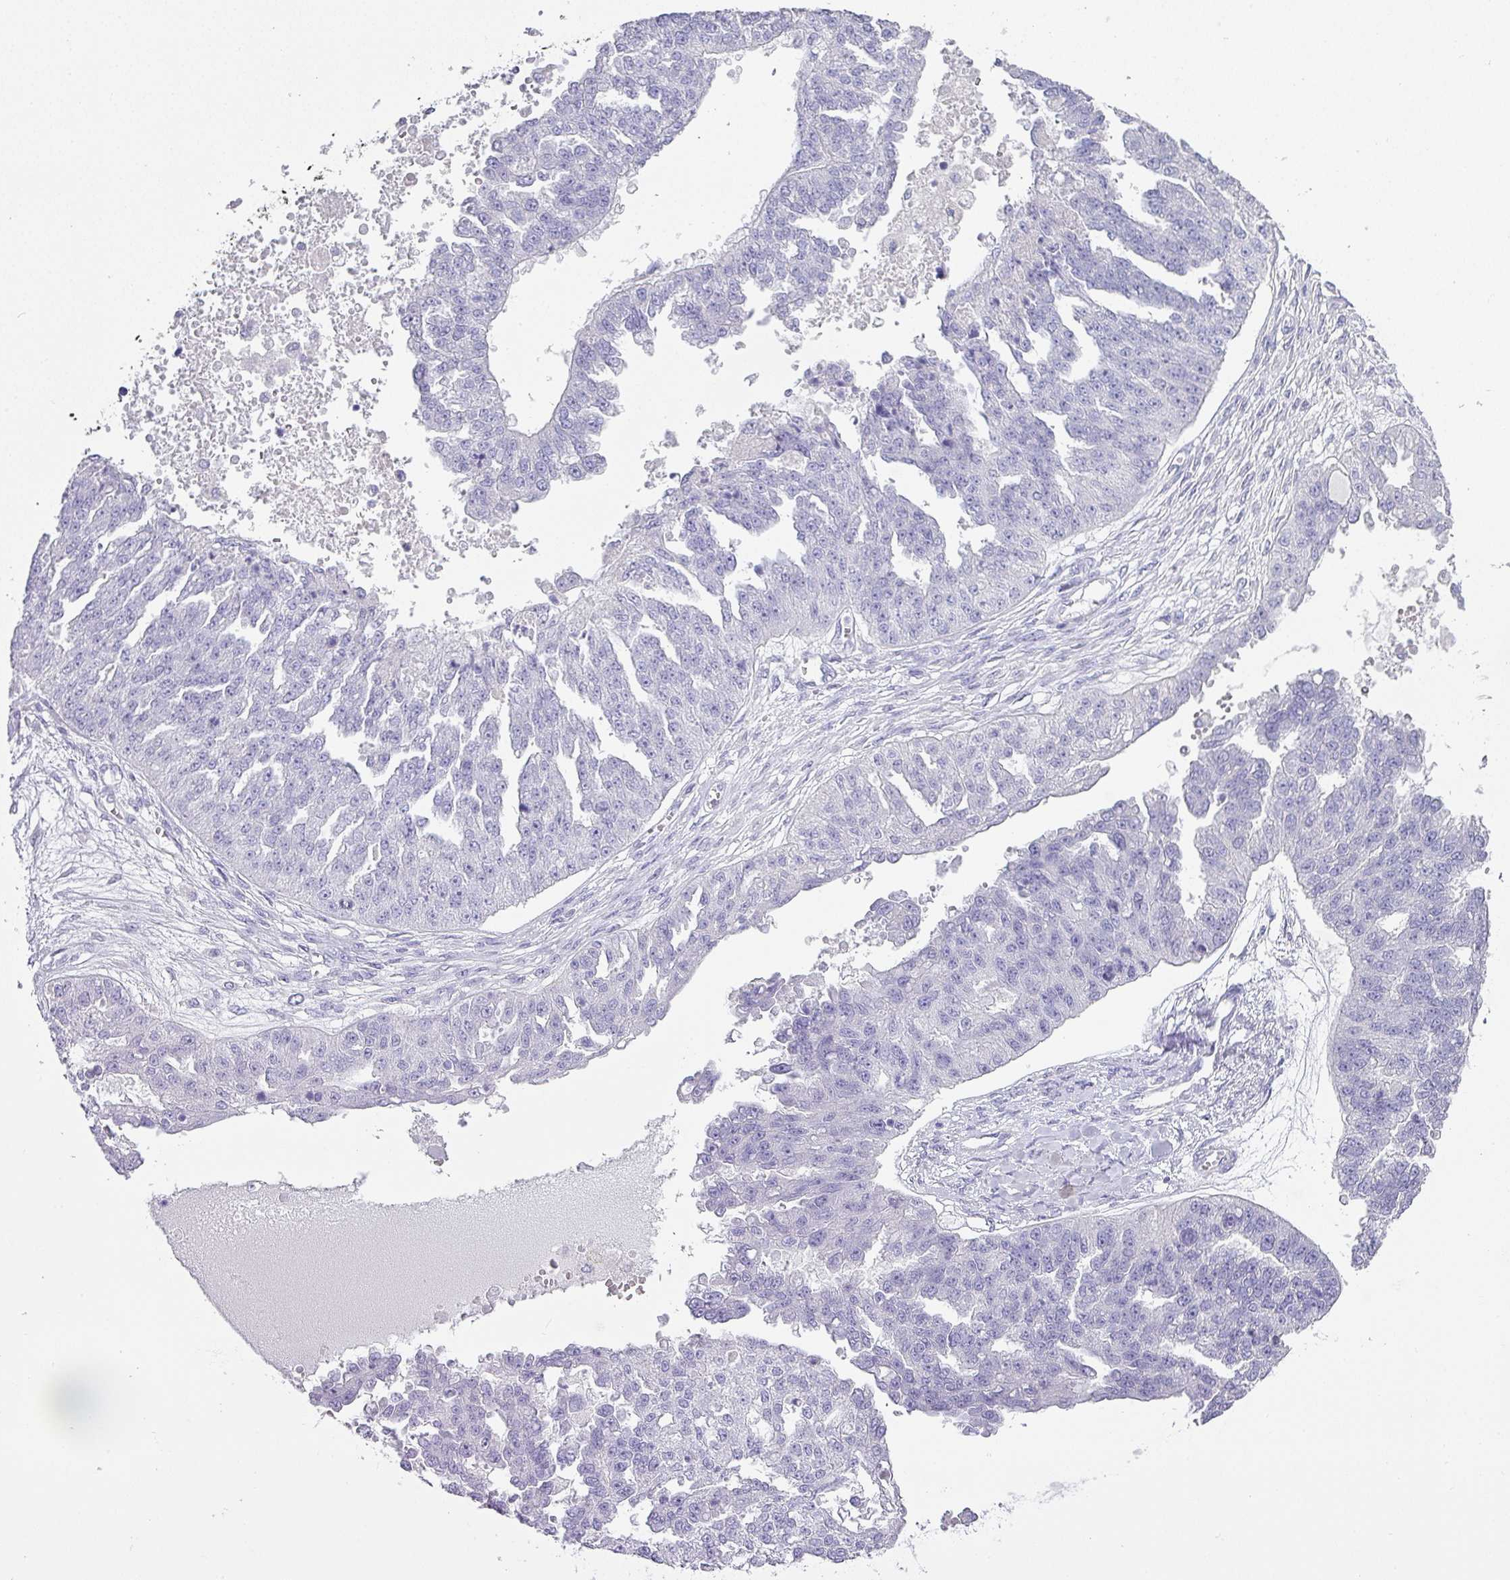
{"staining": {"intensity": "negative", "quantity": "none", "location": "none"}, "tissue": "ovarian cancer", "cell_type": "Tumor cells", "image_type": "cancer", "snomed": [{"axis": "morphology", "description": "Cystadenocarcinoma, serous, NOS"}, {"axis": "topography", "description": "Ovary"}], "caption": "This micrograph is of ovarian serous cystadenocarcinoma stained with immunohistochemistry to label a protein in brown with the nuclei are counter-stained blue. There is no positivity in tumor cells.", "gene": "GLI4", "patient": {"sex": "female", "age": 58}}